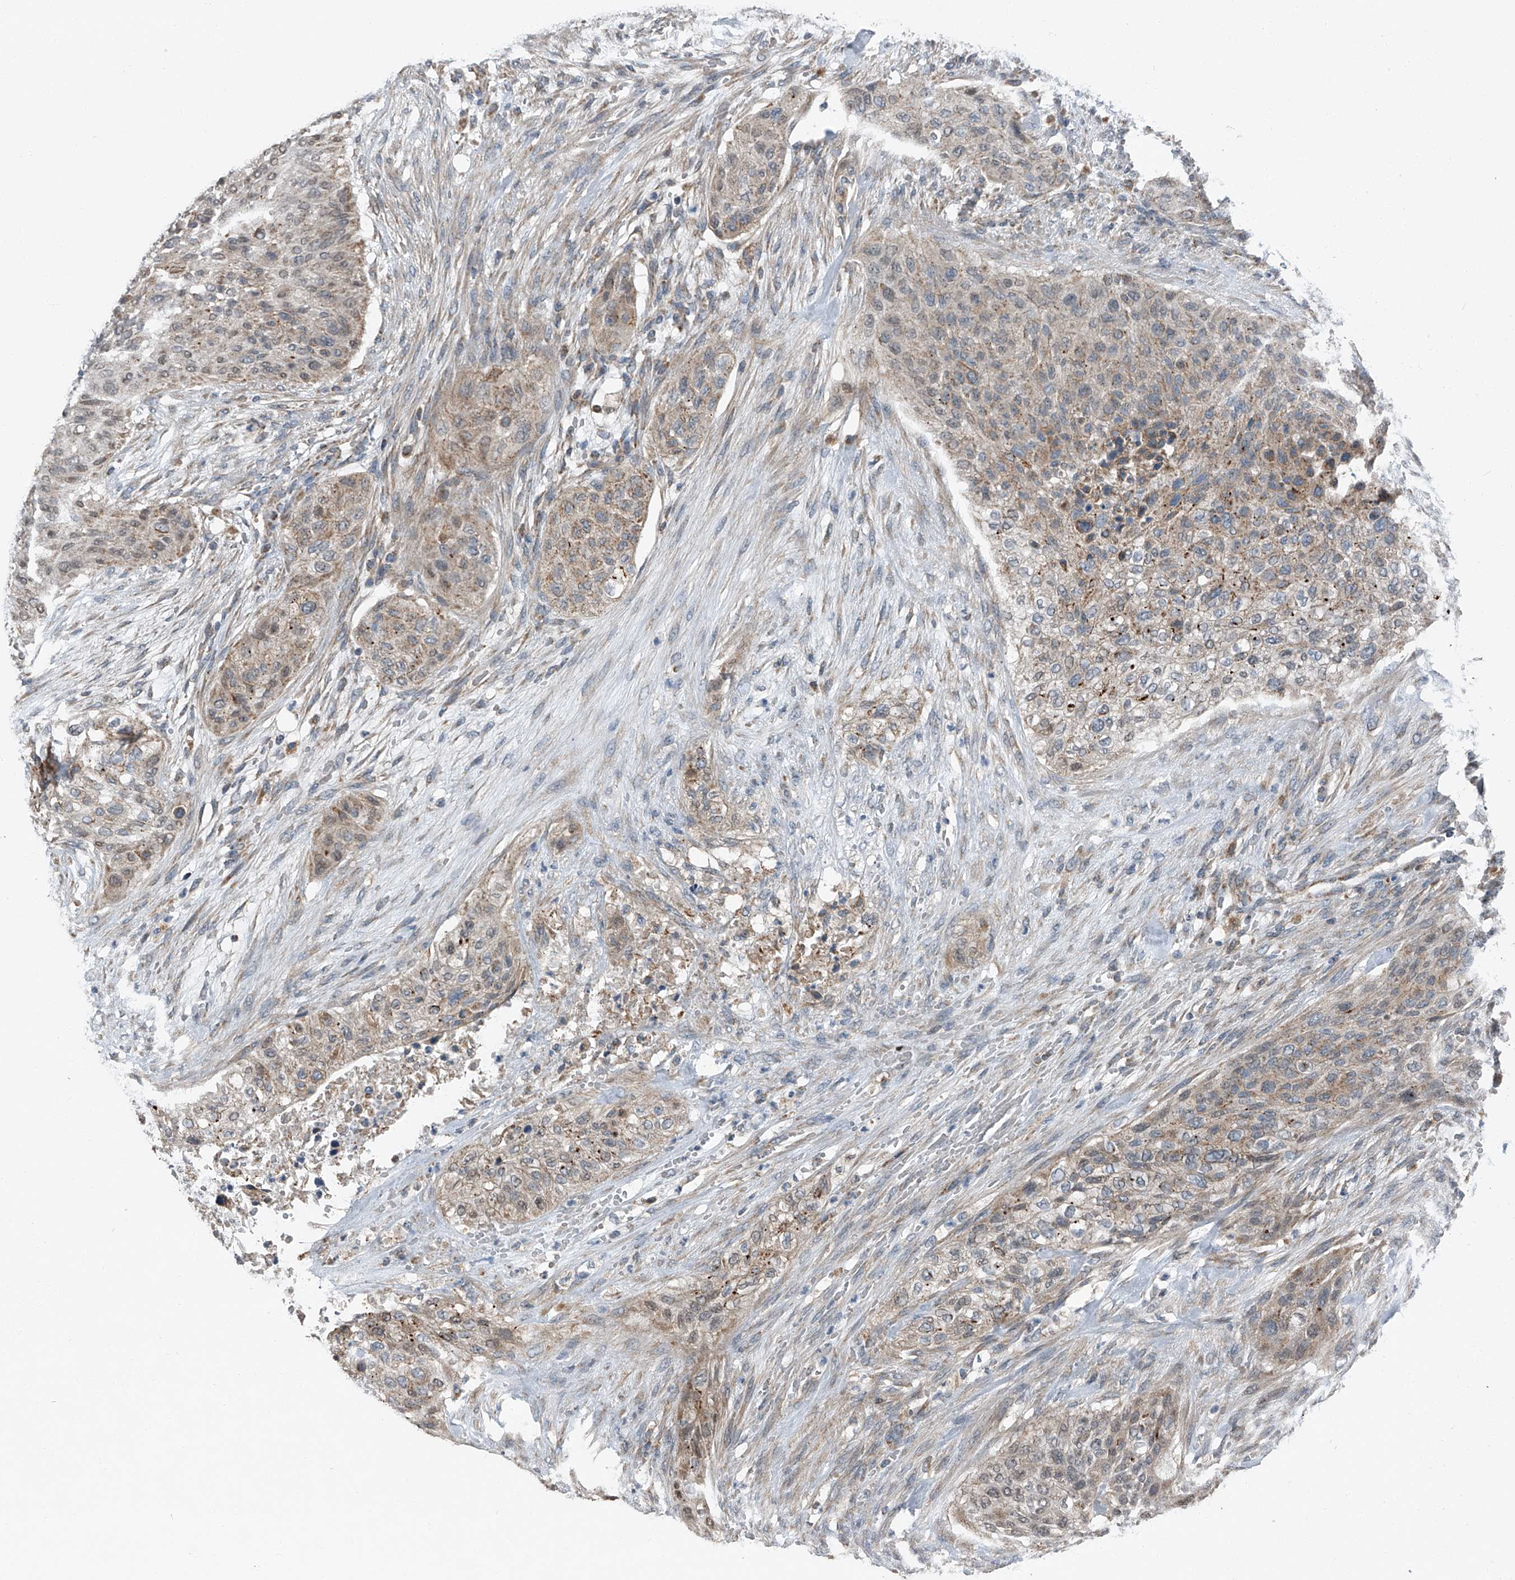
{"staining": {"intensity": "weak", "quantity": ">75%", "location": "cytoplasmic/membranous"}, "tissue": "urothelial cancer", "cell_type": "Tumor cells", "image_type": "cancer", "snomed": [{"axis": "morphology", "description": "Urothelial carcinoma, High grade"}, {"axis": "topography", "description": "Urinary bladder"}], "caption": "Protein expression analysis of human urothelial carcinoma (high-grade) reveals weak cytoplasmic/membranous staining in about >75% of tumor cells.", "gene": "CHRNA7", "patient": {"sex": "male", "age": 35}}